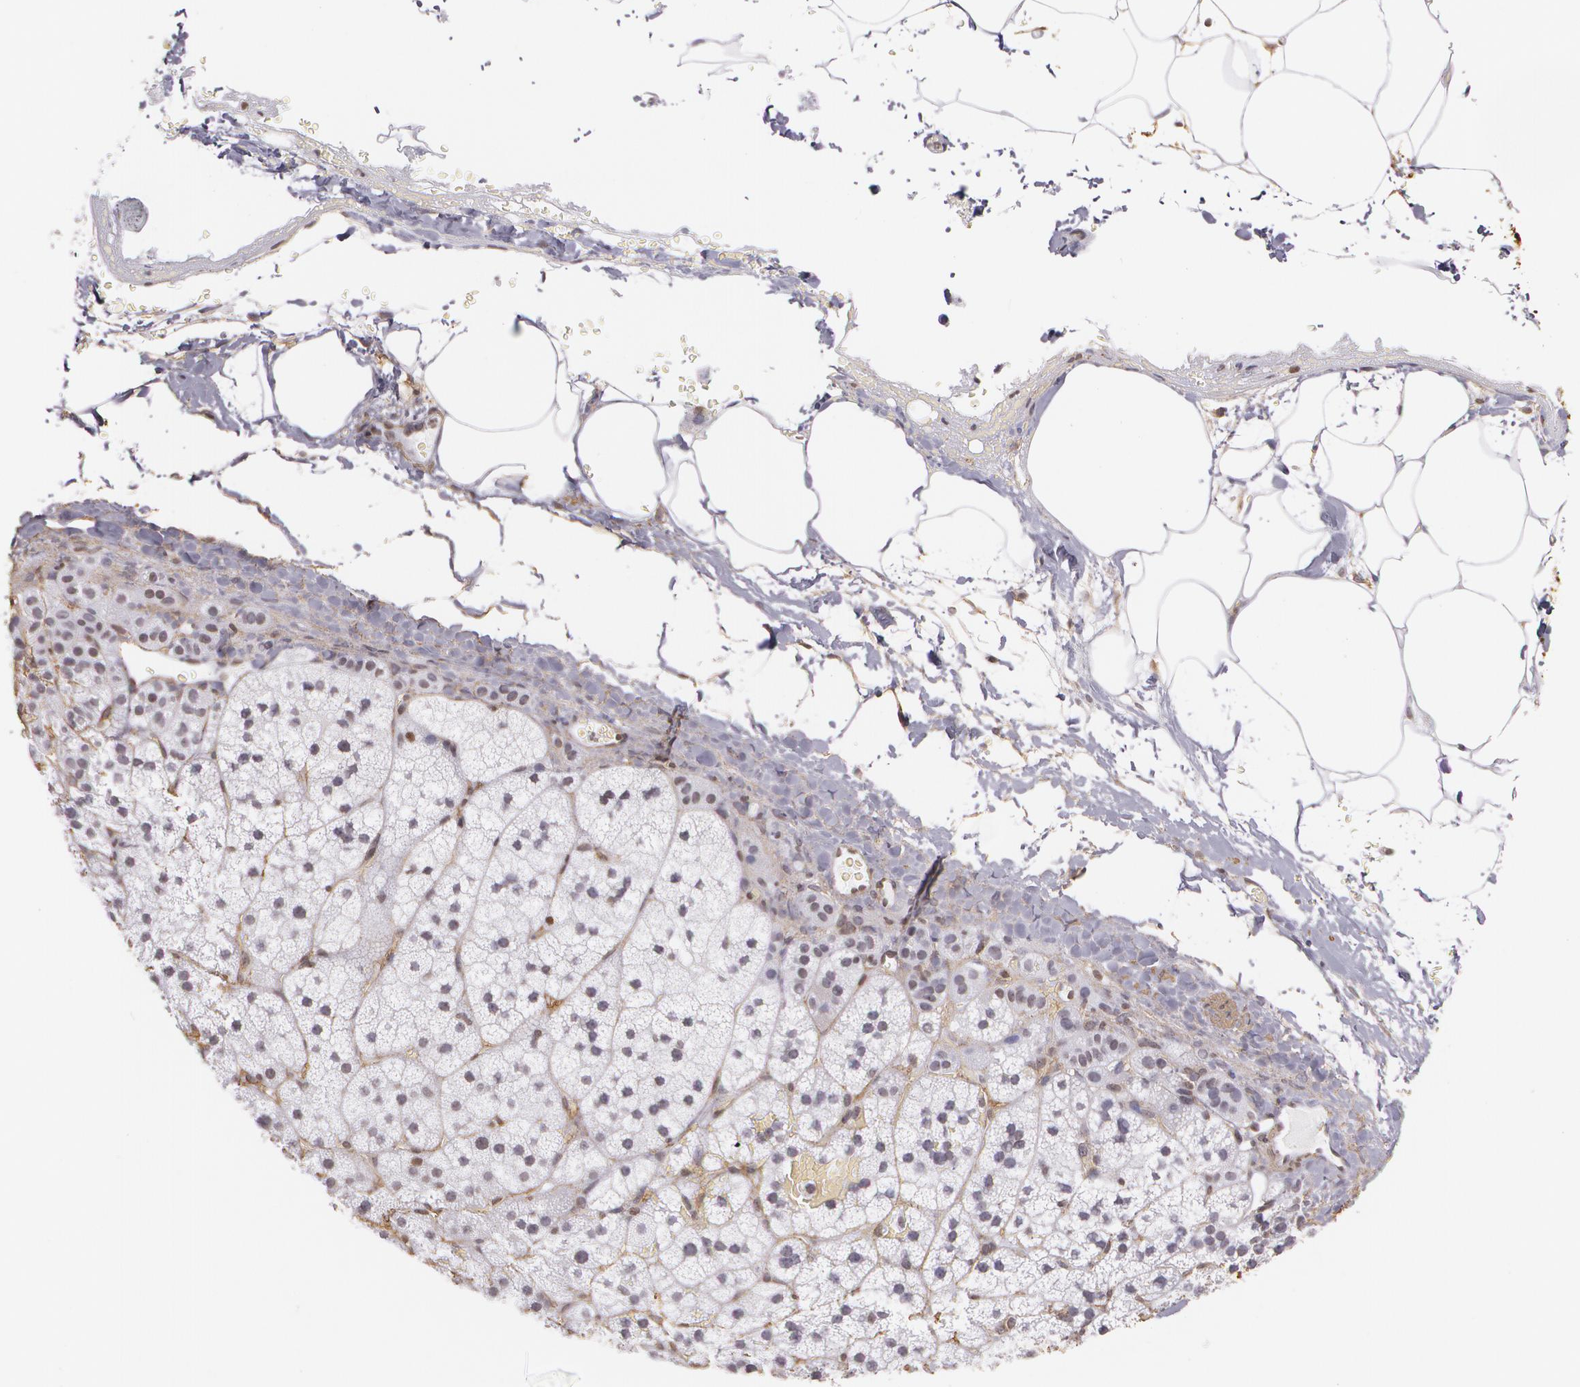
{"staining": {"intensity": "negative", "quantity": "none", "location": "none"}, "tissue": "adrenal gland", "cell_type": "Glandular cells", "image_type": "normal", "snomed": [{"axis": "morphology", "description": "Normal tissue, NOS"}, {"axis": "topography", "description": "Adrenal gland"}], "caption": "The image exhibits no significant staining in glandular cells of adrenal gland. (DAB (3,3'-diaminobenzidine) IHC visualized using brightfield microscopy, high magnification).", "gene": "VAMP1", "patient": {"sex": "male", "age": 35}}